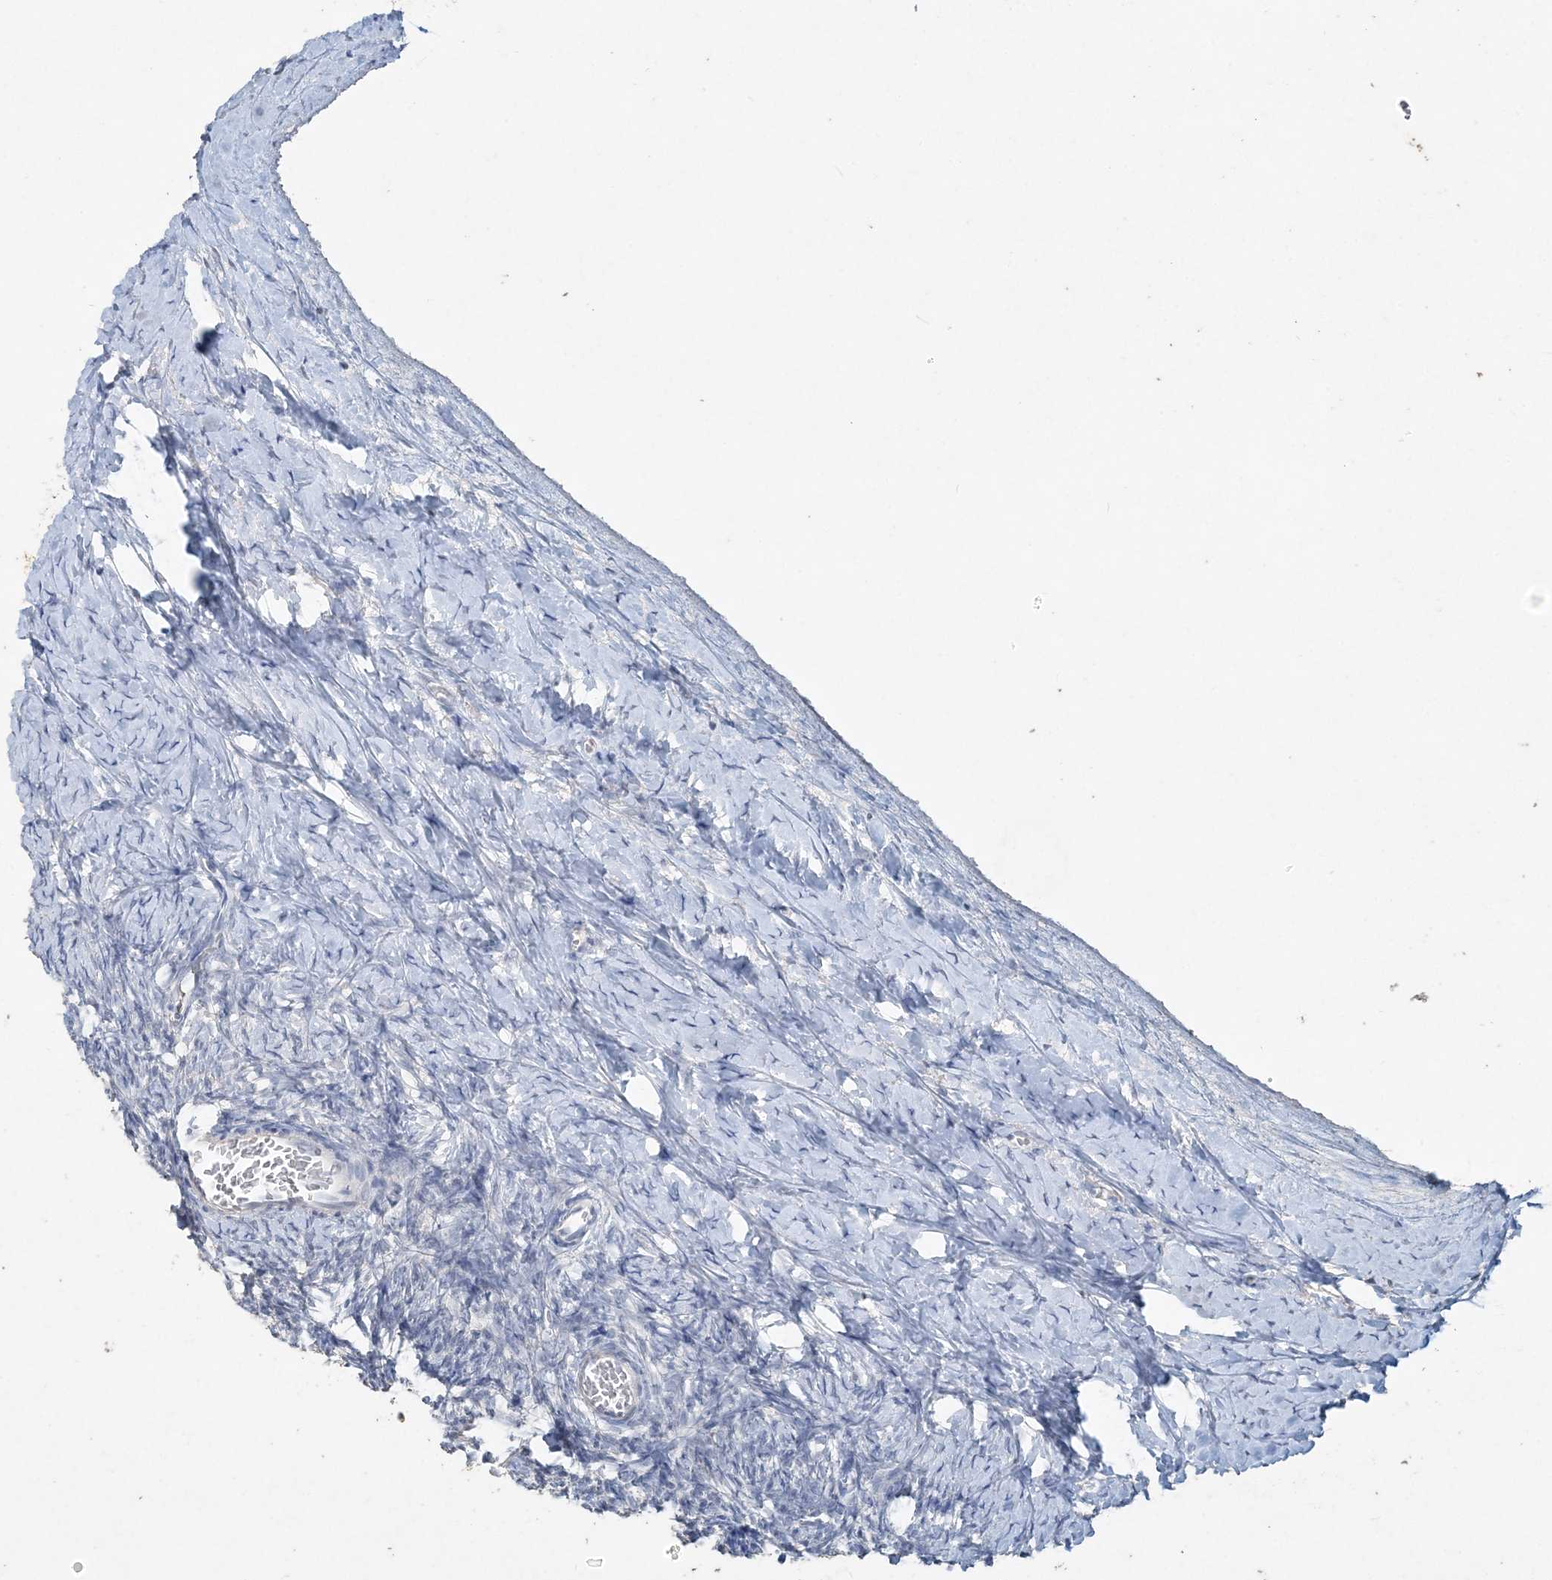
{"staining": {"intensity": "negative", "quantity": "none", "location": "none"}, "tissue": "ovary", "cell_type": "Ovarian stroma cells", "image_type": "normal", "snomed": [{"axis": "morphology", "description": "Normal tissue, NOS"}, {"axis": "morphology", "description": "Developmental malformation"}, {"axis": "topography", "description": "Ovary"}], "caption": "The photomicrograph reveals no staining of ovarian stroma cells in benign ovary.", "gene": "DNAH5", "patient": {"sex": "female", "age": 39}}